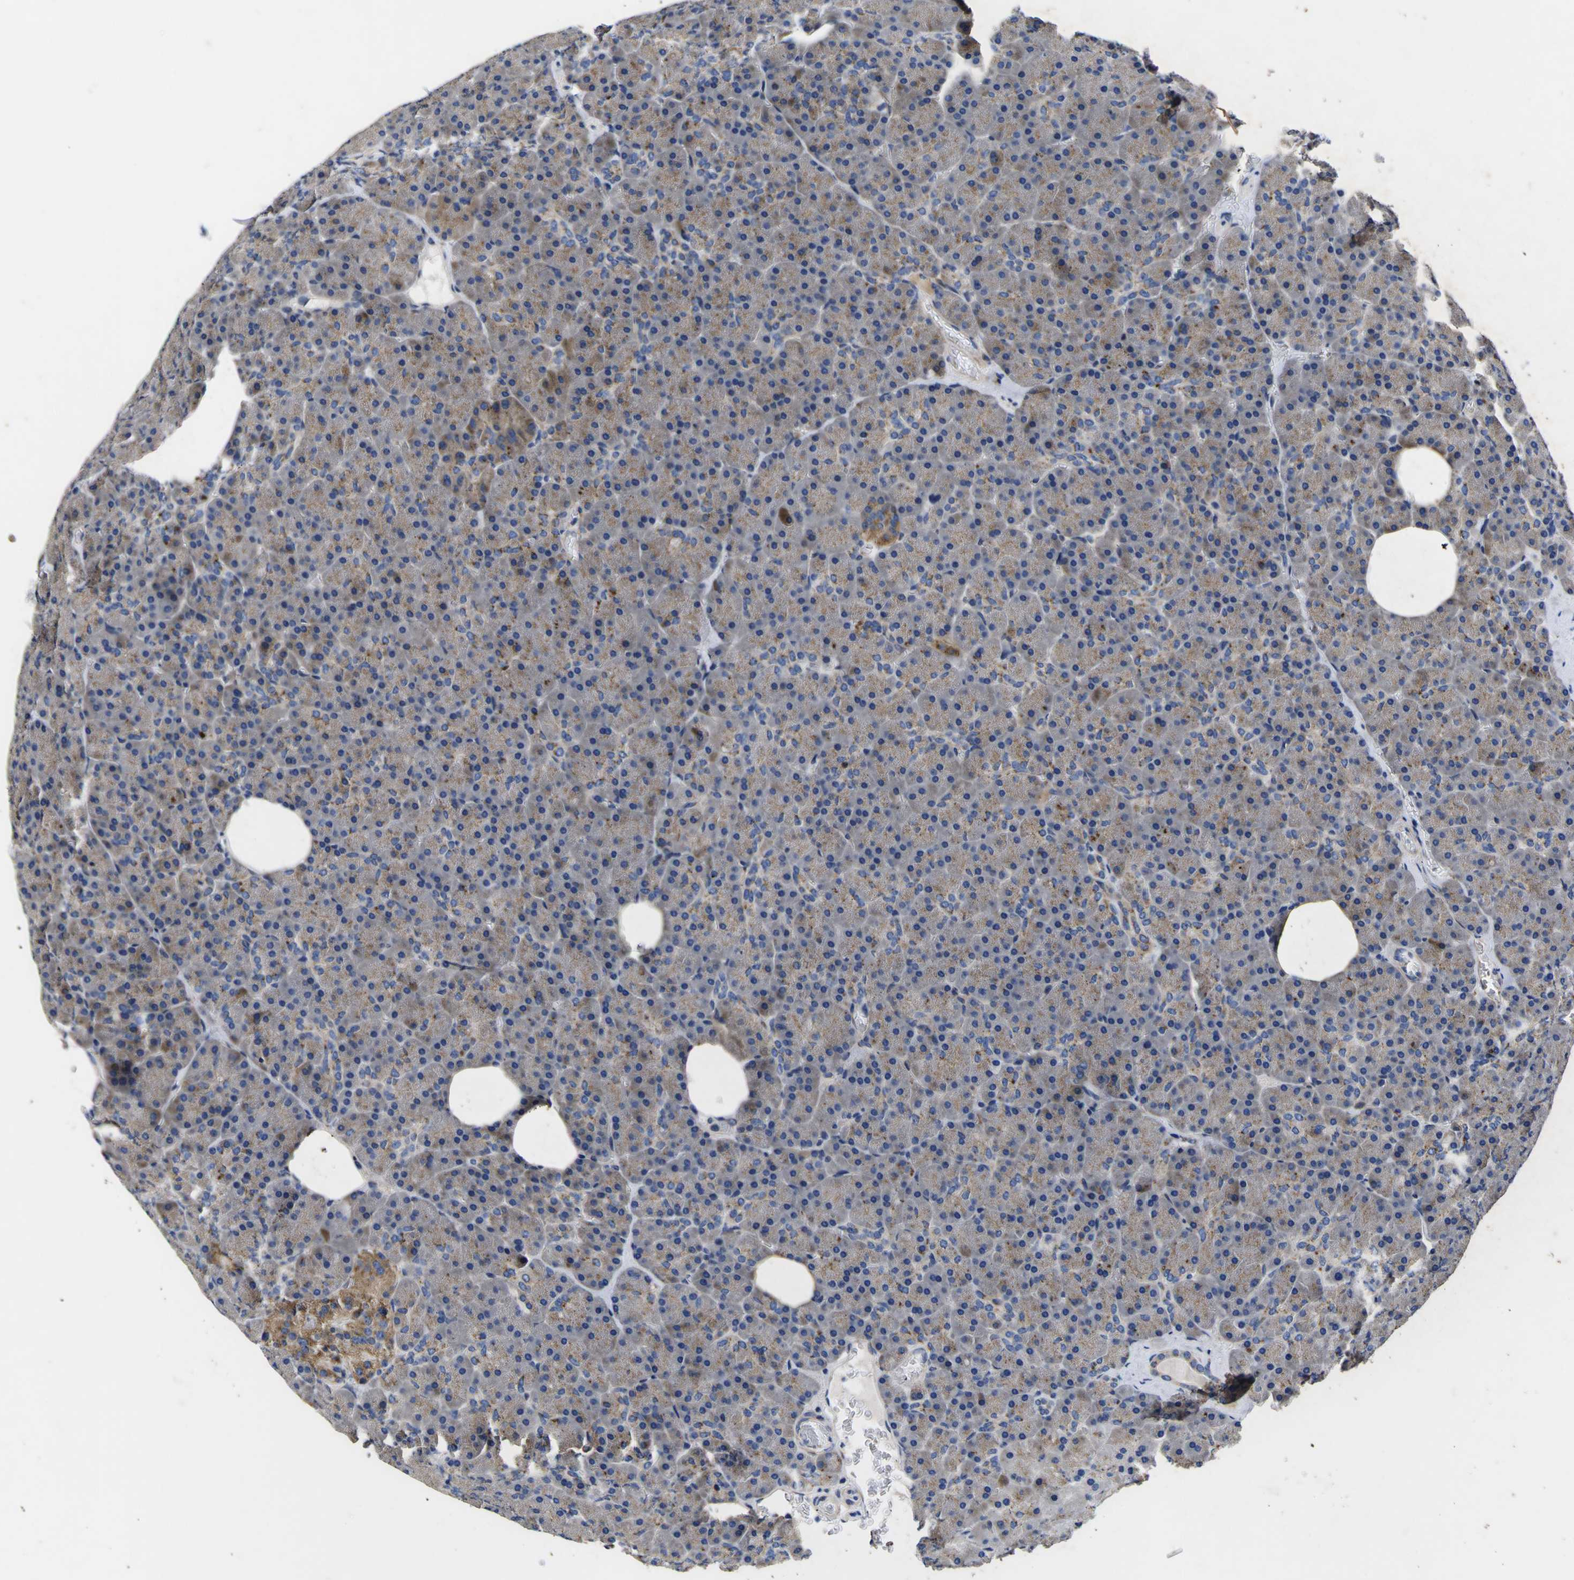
{"staining": {"intensity": "weak", "quantity": "<25%", "location": "cytoplasmic/membranous"}, "tissue": "pancreas", "cell_type": "Exocrine glandular cells", "image_type": "normal", "snomed": [{"axis": "morphology", "description": "Normal tissue, NOS"}, {"axis": "topography", "description": "Pancreas"}], "caption": "Immunohistochemistry image of unremarkable human pancreas stained for a protein (brown), which exhibits no staining in exocrine glandular cells.", "gene": "COA1", "patient": {"sex": "female", "age": 35}}